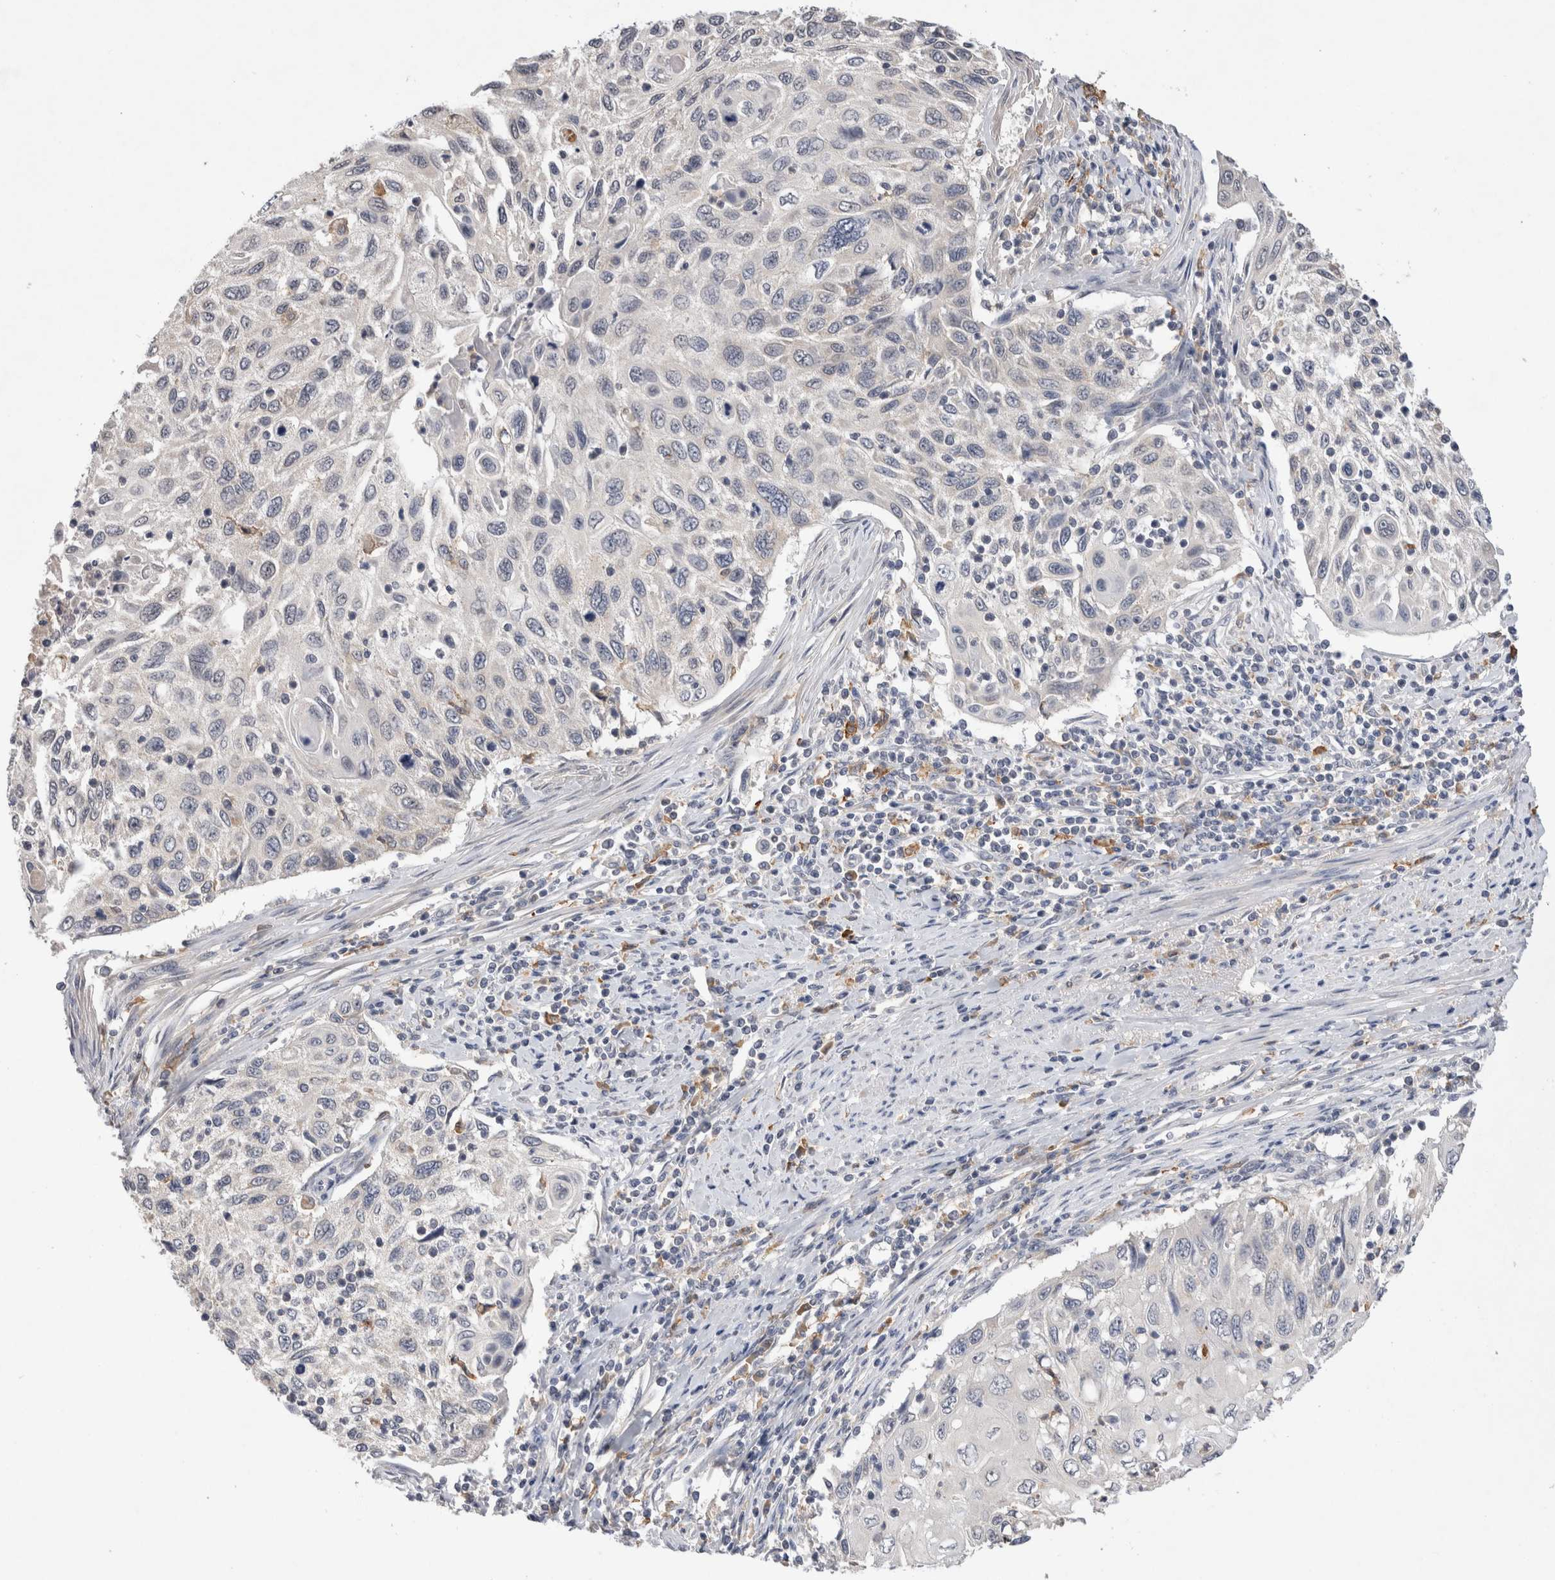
{"staining": {"intensity": "negative", "quantity": "none", "location": "none"}, "tissue": "cervical cancer", "cell_type": "Tumor cells", "image_type": "cancer", "snomed": [{"axis": "morphology", "description": "Squamous cell carcinoma, NOS"}, {"axis": "topography", "description": "Cervix"}], "caption": "Tumor cells are negative for brown protein staining in cervical cancer.", "gene": "VSIG4", "patient": {"sex": "female", "age": 70}}